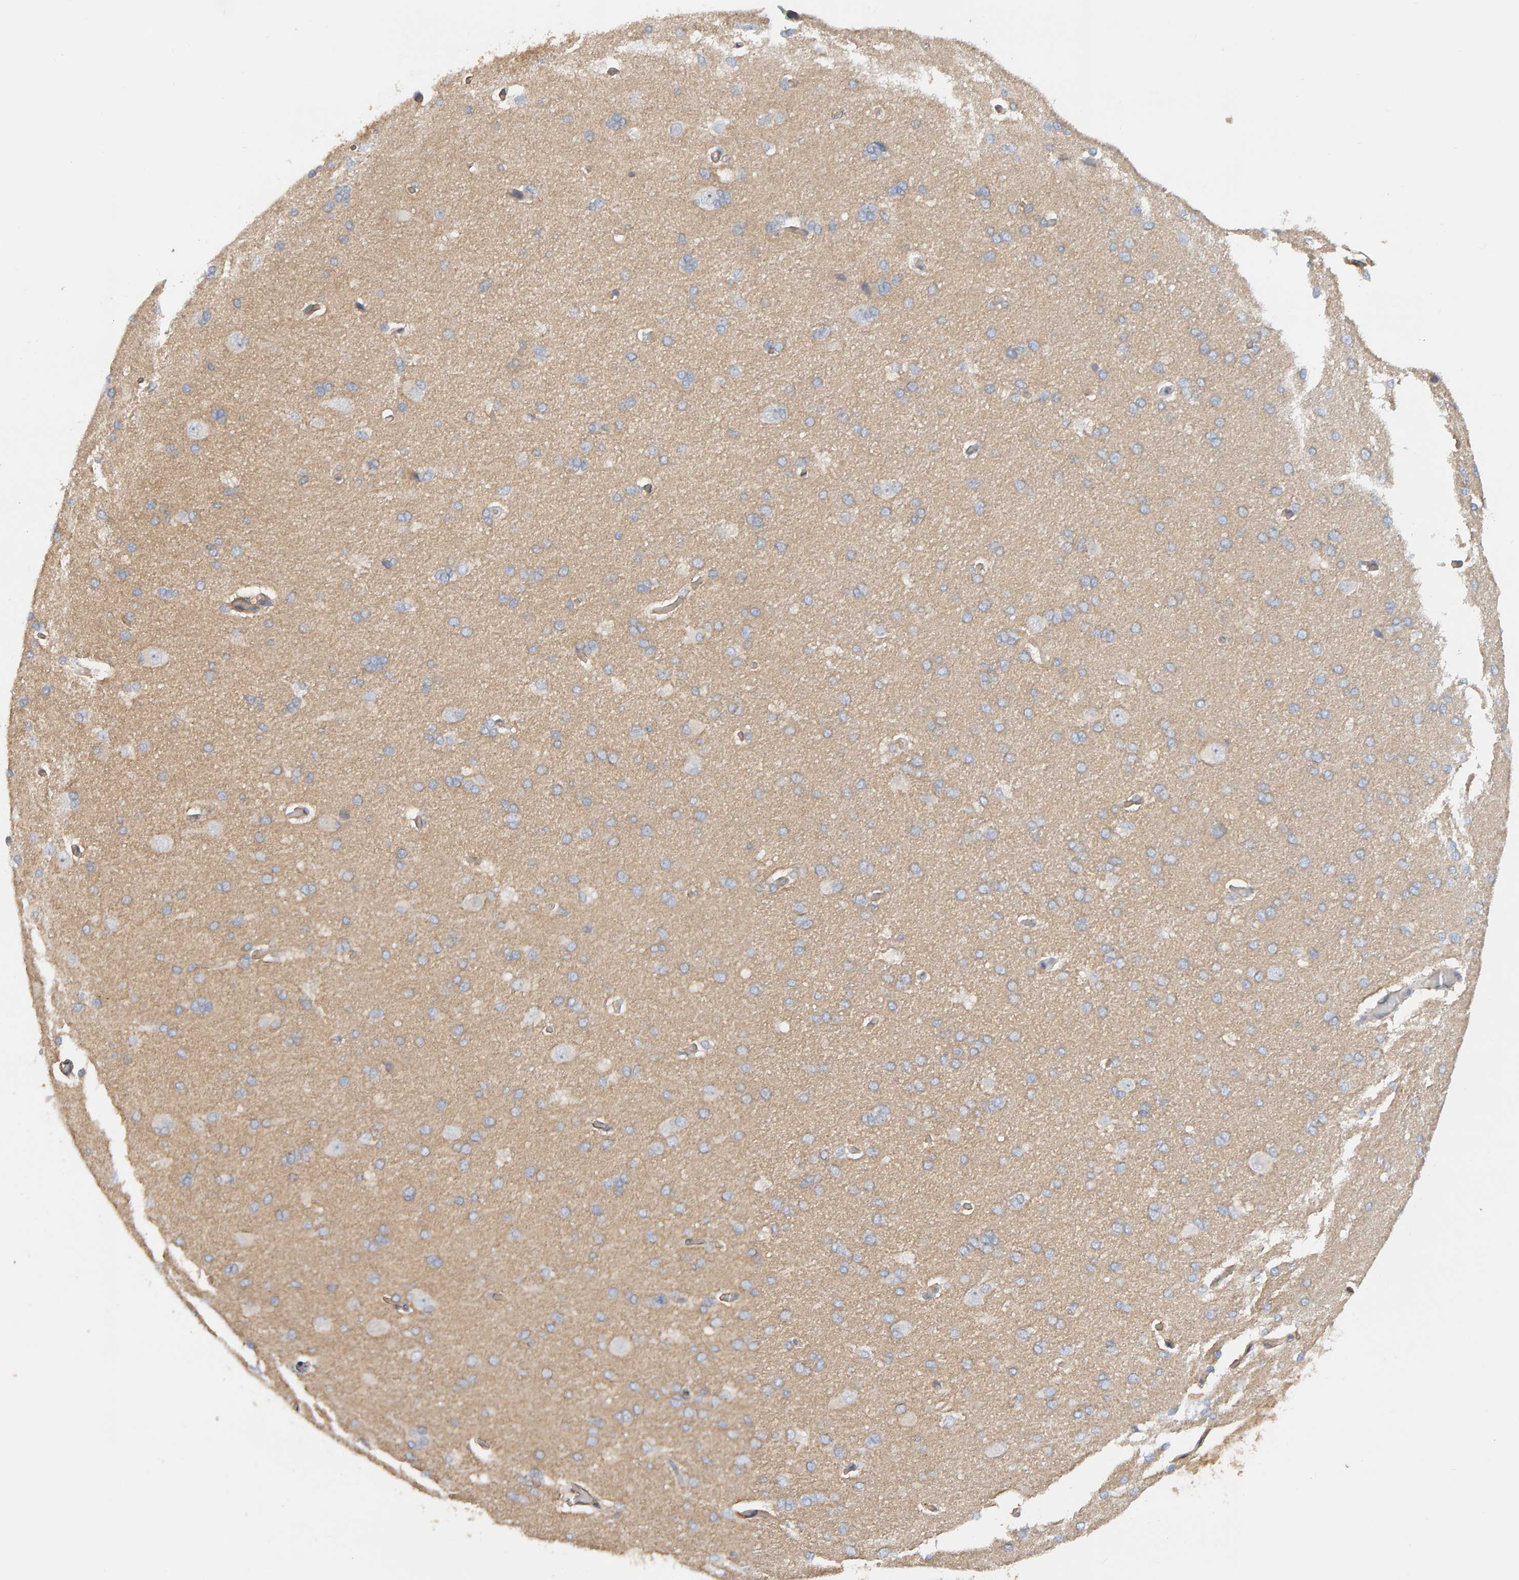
{"staining": {"intensity": "negative", "quantity": "none", "location": "none"}, "tissue": "cerebral cortex", "cell_type": "Endothelial cells", "image_type": "normal", "snomed": [{"axis": "morphology", "description": "Normal tissue, NOS"}, {"axis": "topography", "description": "Cerebral cortex"}], "caption": "Endothelial cells show no significant protein positivity in unremarkable cerebral cortex. The staining is performed using DAB brown chromogen with nuclei counter-stained in using hematoxylin.", "gene": "PPP1R16A", "patient": {"sex": "male", "age": 62}}